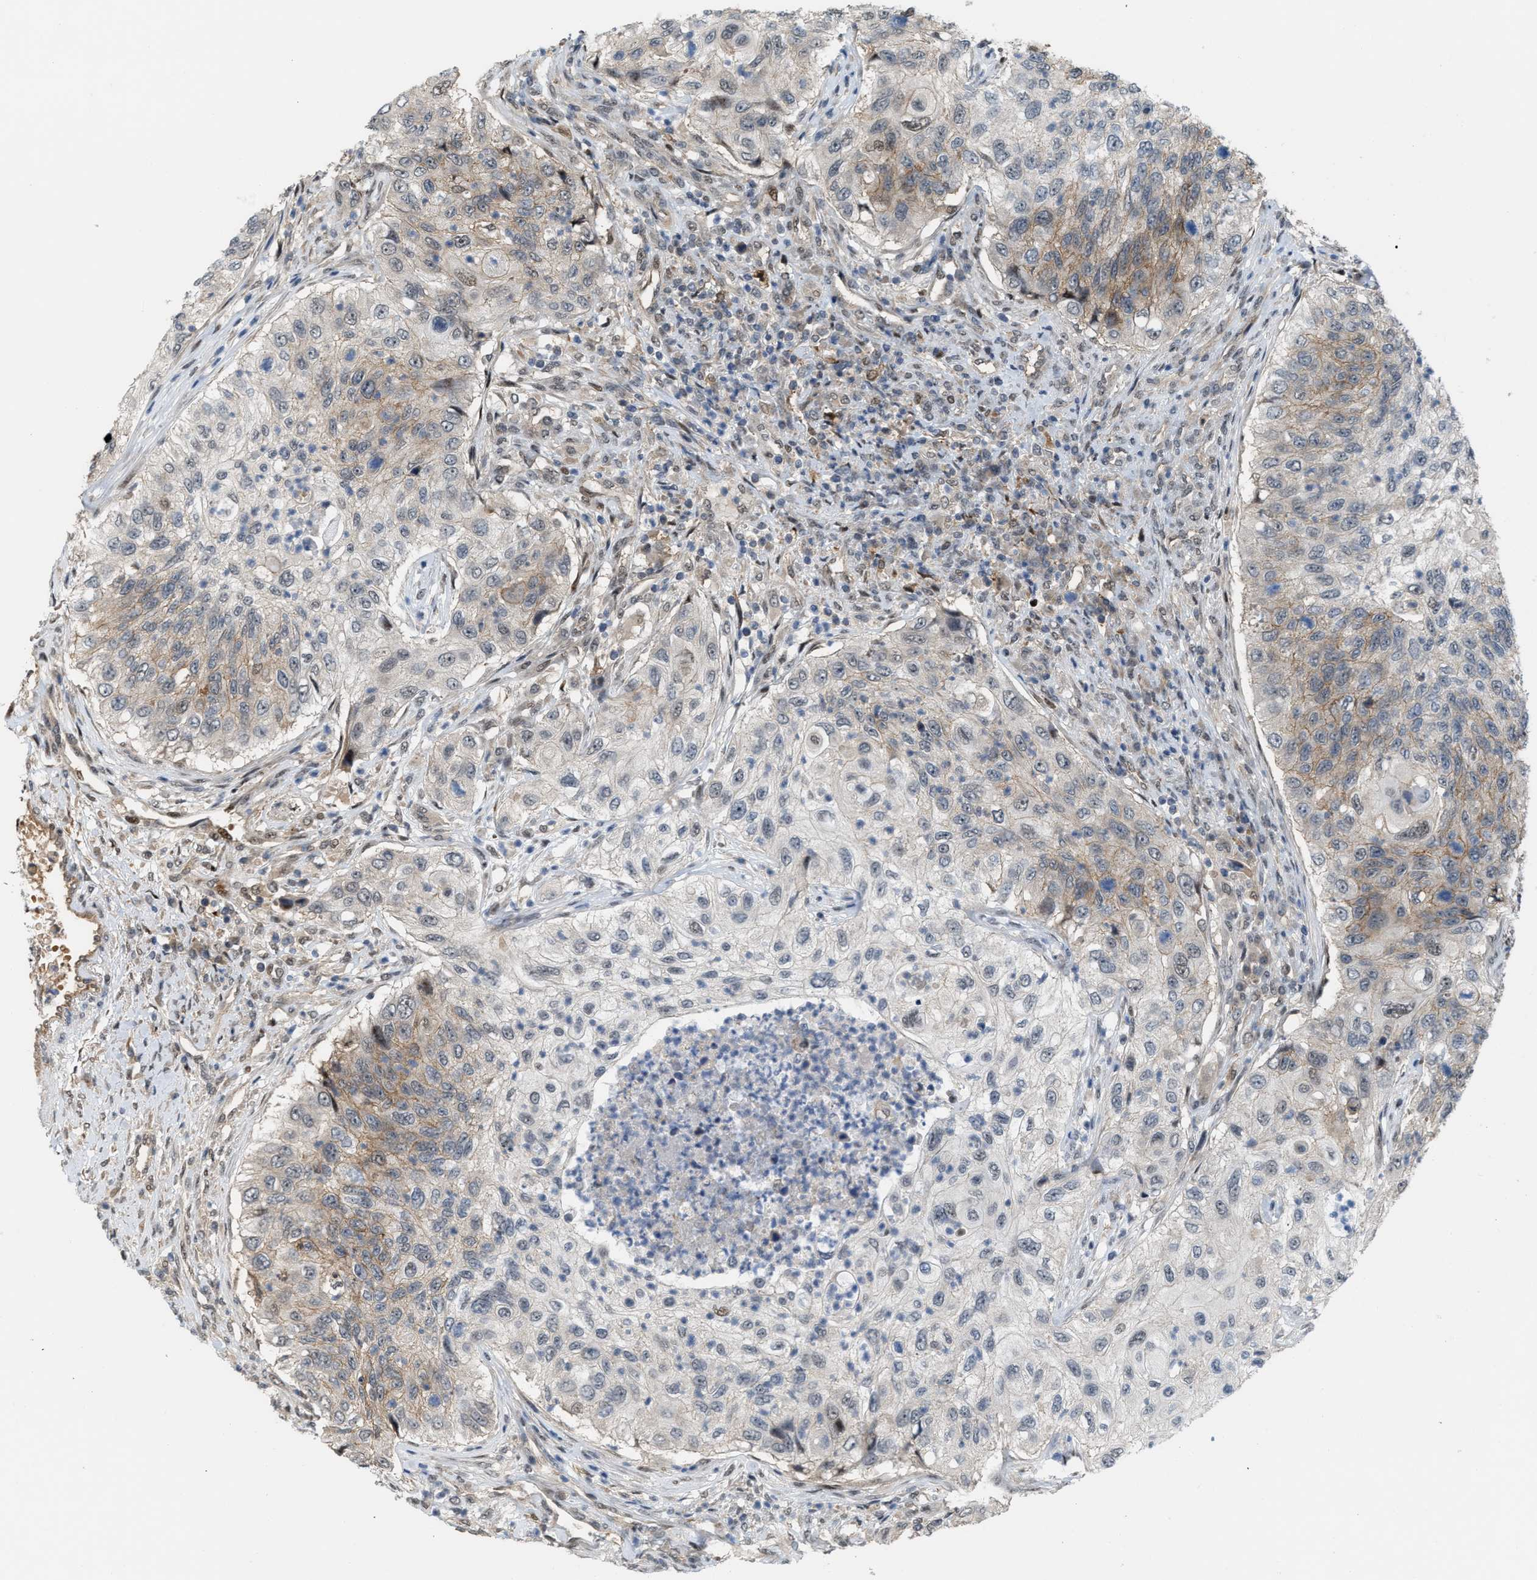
{"staining": {"intensity": "weak", "quantity": "25%-75%", "location": "cytoplasmic/membranous"}, "tissue": "urothelial cancer", "cell_type": "Tumor cells", "image_type": "cancer", "snomed": [{"axis": "morphology", "description": "Urothelial carcinoma, High grade"}, {"axis": "topography", "description": "Urinary bladder"}], "caption": "The histopathology image reveals a brown stain indicating the presence of a protein in the cytoplasmic/membranous of tumor cells in urothelial carcinoma (high-grade).", "gene": "RFFL", "patient": {"sex": "female", "age": 60}}